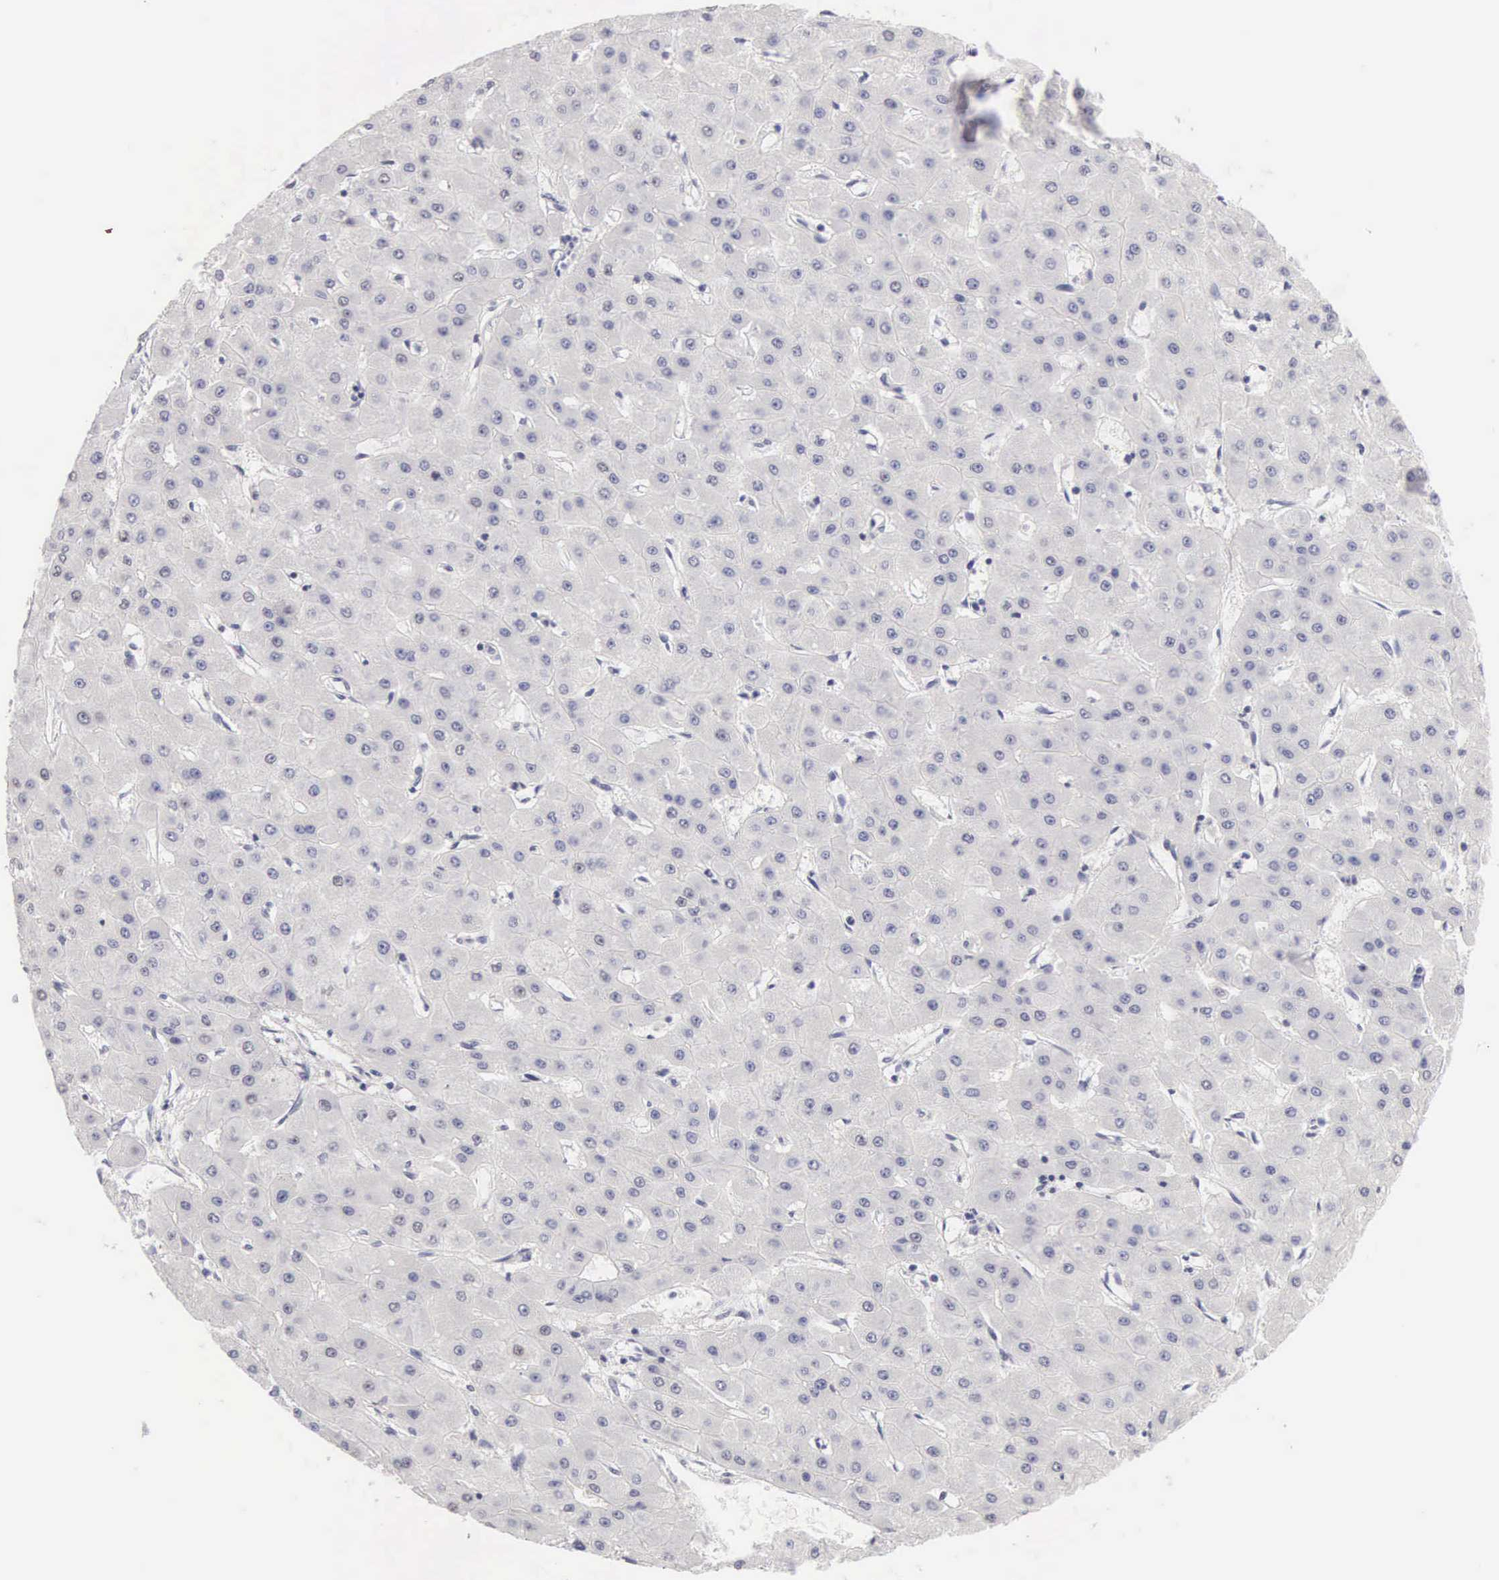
{"staining": {"intensity": "negative", "quantity": "none", "location": "none"}, "tissue": "liver cancer", "cell_type": "Tumor cells", "image_type": "cancer", "snomed": [{"axis": "morphology", "description": "Carcinoma, Hepatocellular, NOS"}, {"axis": "topography", "description": "Liver"}], "caption": "Immunohistochemistry (IHC) image of liver cancer stained for a protein (brown), which demonstrates no expression in tumor cells. (DAB immunohistochemistry (IHC) with hematoxylin counter stain).", "gene": "FAM47A", "patient": {"sex": "female", "age": 52}}